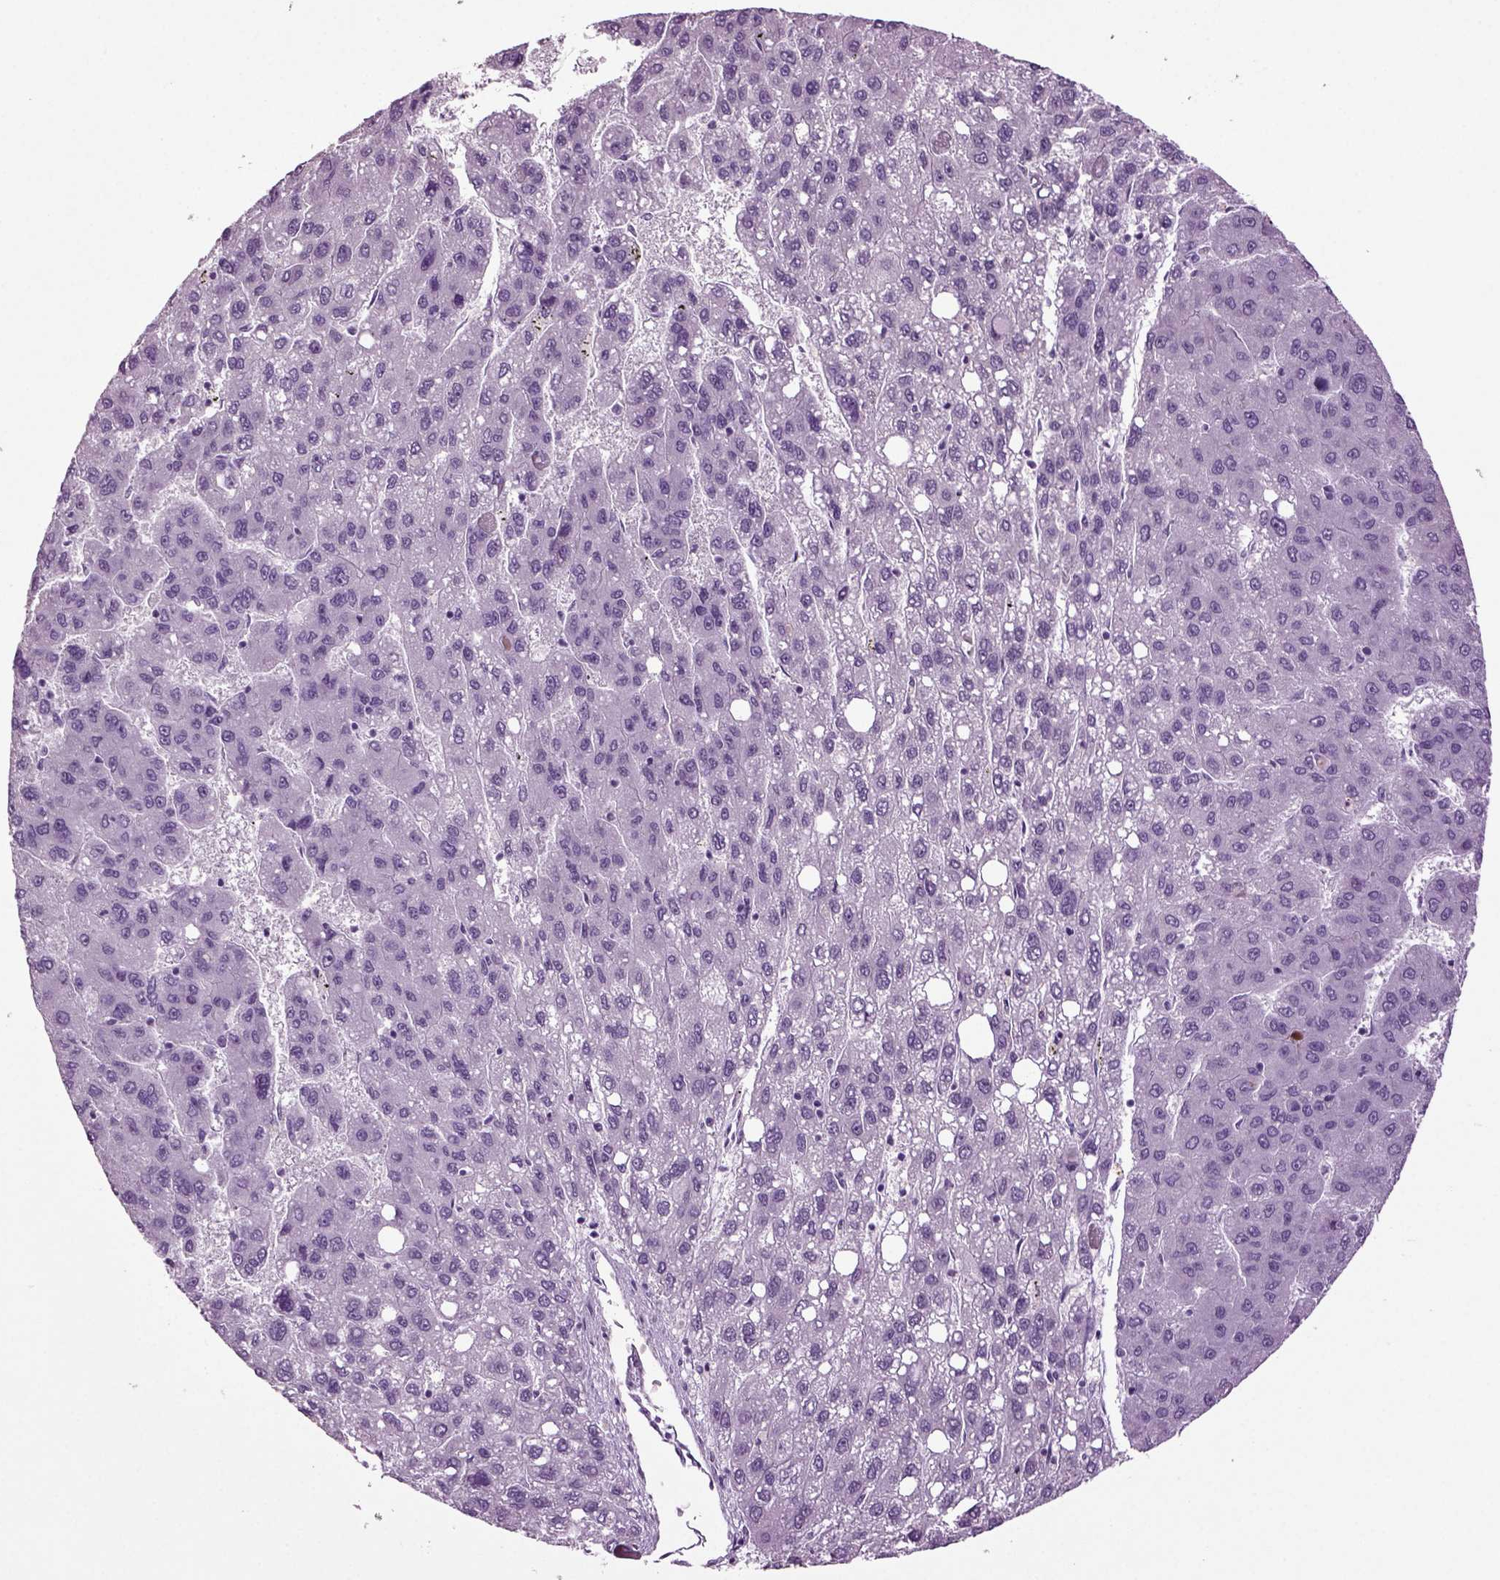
{"staining": {"intensity": "negative", "quantity": "none", "location": "none"}, "tissue": "liver cancer", "cell_type": "Tumor cells", "image_type": "cancer", "snomed": [{"axis": "morphology", "description": "Carcinoma, Hepatocellular, NOS"}, {"axis": "topography", "description": "Liver"}], "caption": "An IHC histopathology image of hepatocellular carcinoma (liver) is shown. There is no staining in tumor cells of hepatocellular carcinoma (liver).", "gene": "SLC17A6", "patient": {"sex": "female", "age": 82}}